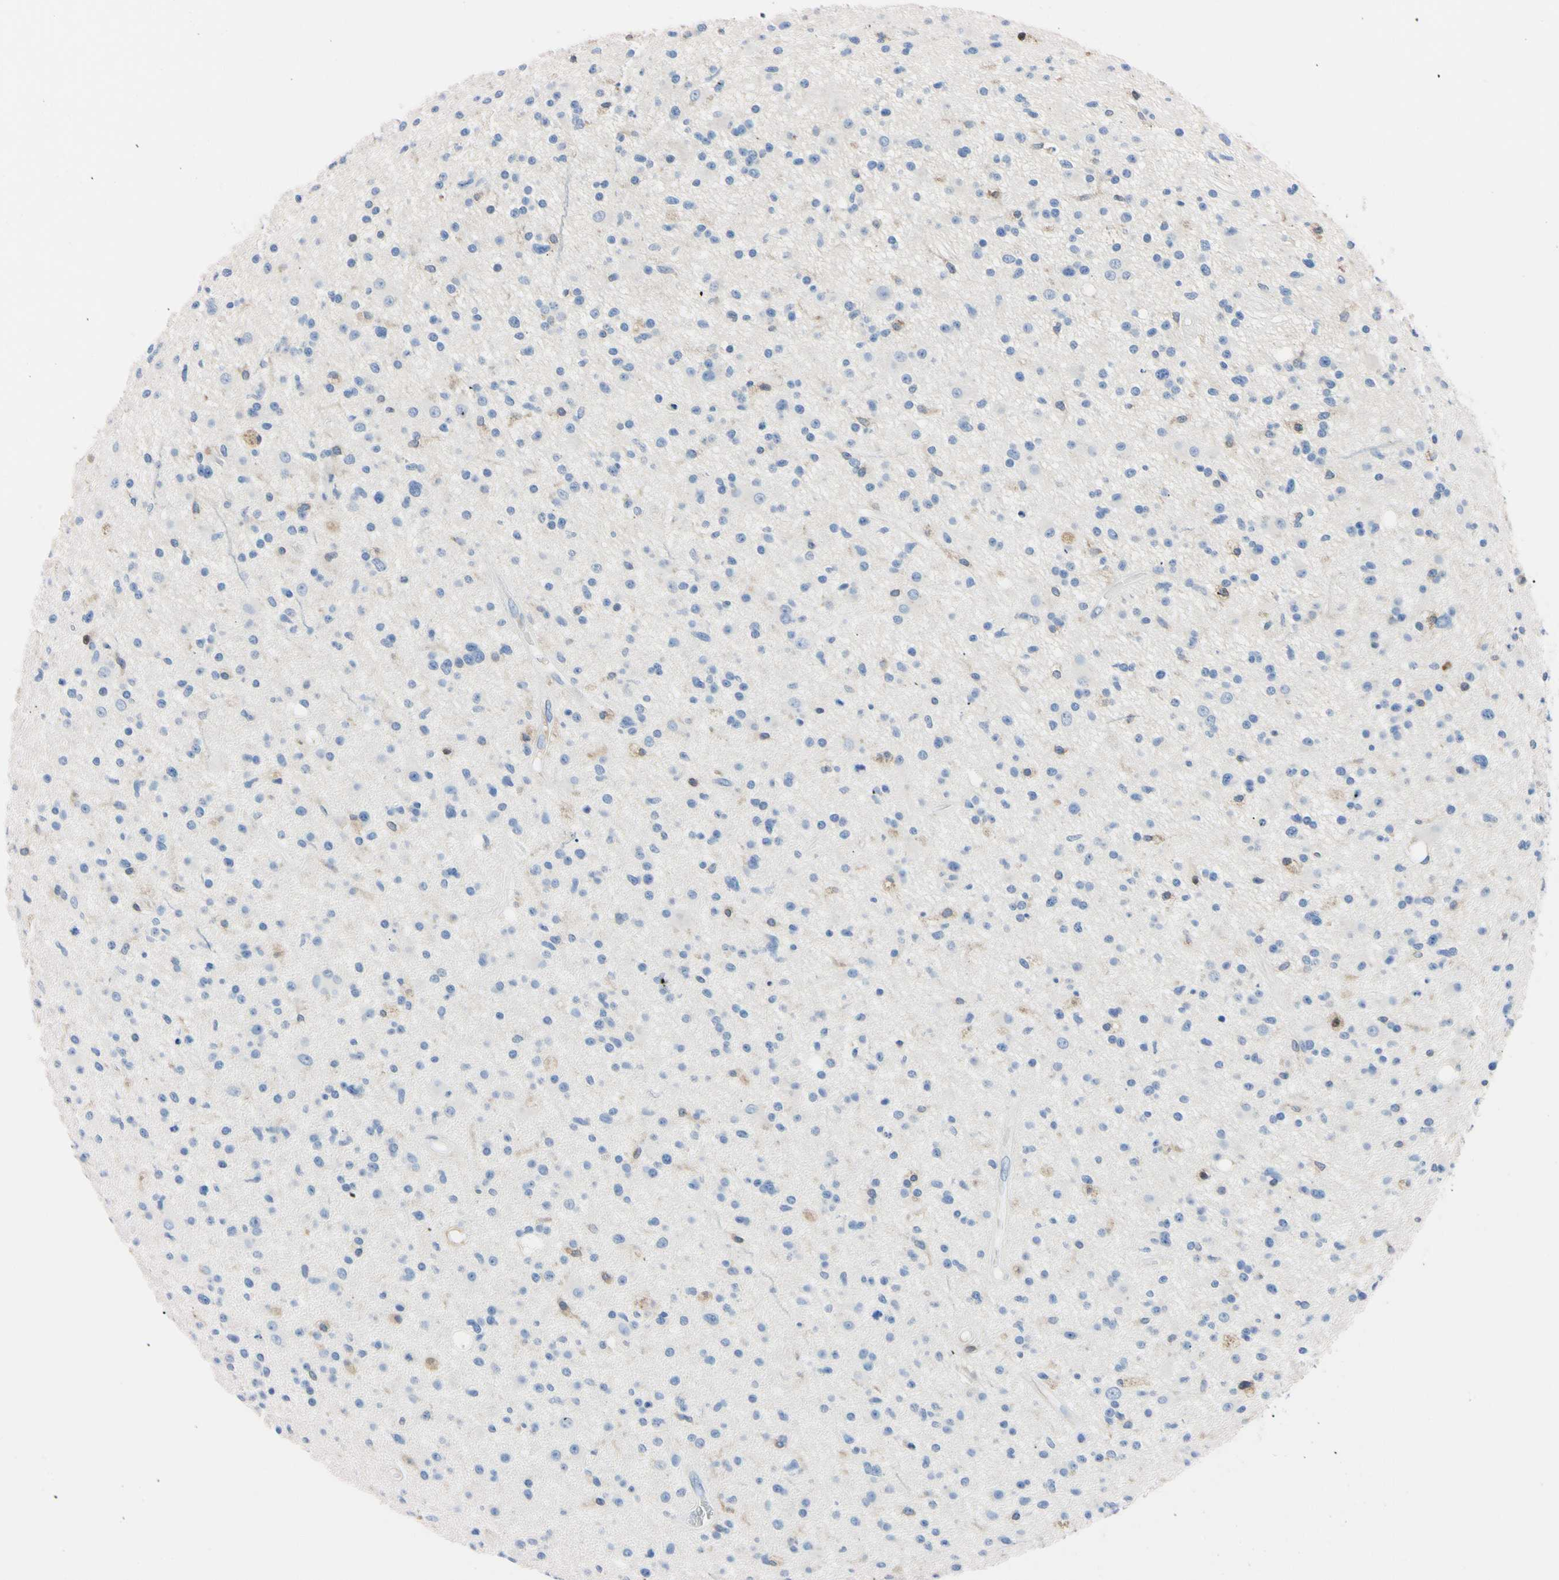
{"staining": {"intensity": "negative", "quantity": "none", "location": "none"}, "tissue": "glioma", "cell_type": "Tumor cells", "image_type": "cancer", "snomed": [{"axis": "morphology", "description": "Glioma, malignant, High grade"}, {"axis": "topography", "description": "Brain"}], "caption": "Tumor cells are negative for protein expression in human malignant glioma (high-grade).", "gene": "NCF4", "patient": {"sex": "male", "age": 33}}